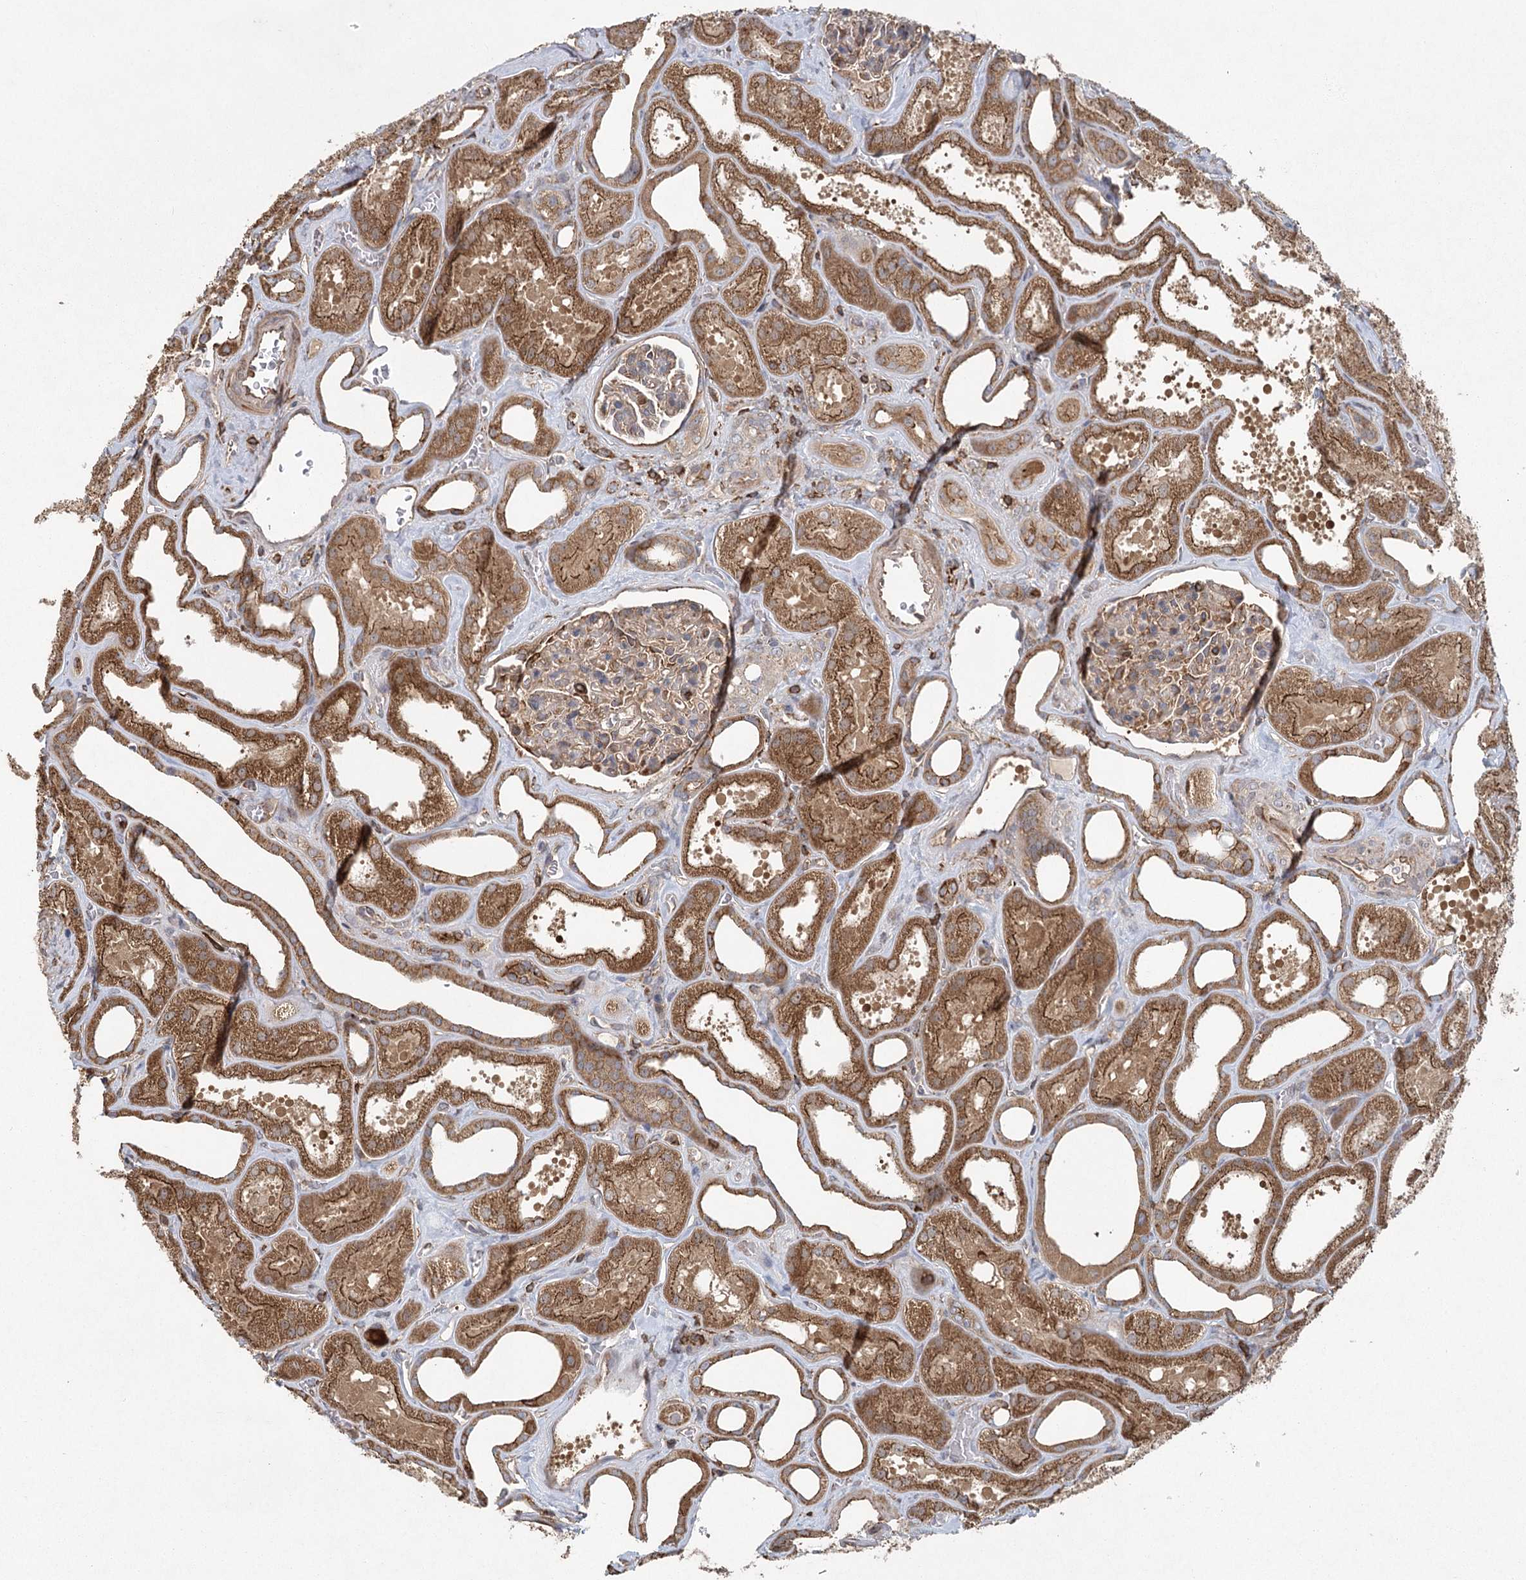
{"staining": {"intensity": "weak", "quantity": "25%-75%", "location": "cytoplasmic/membranous"}, "tissue": "kidney", "cell_type": "Cells in glomeruli", "image_type": "normal", "snomed": [{"axis": "morphology", "description": "Normal tissue, NOS"}, {"axis": "morphology", "description": "Adenocarcinoma, NOS"}, {"axis": "topography", "description": "Kidney"}], "caption": "Protein staining reveals weak cytoplasmic/membranous expression in approximately 25%-75% of cells in glomeruli in normal kidney.", "gene": "PLEKHA7", "patient": {"sex": "female", "age": 68}}